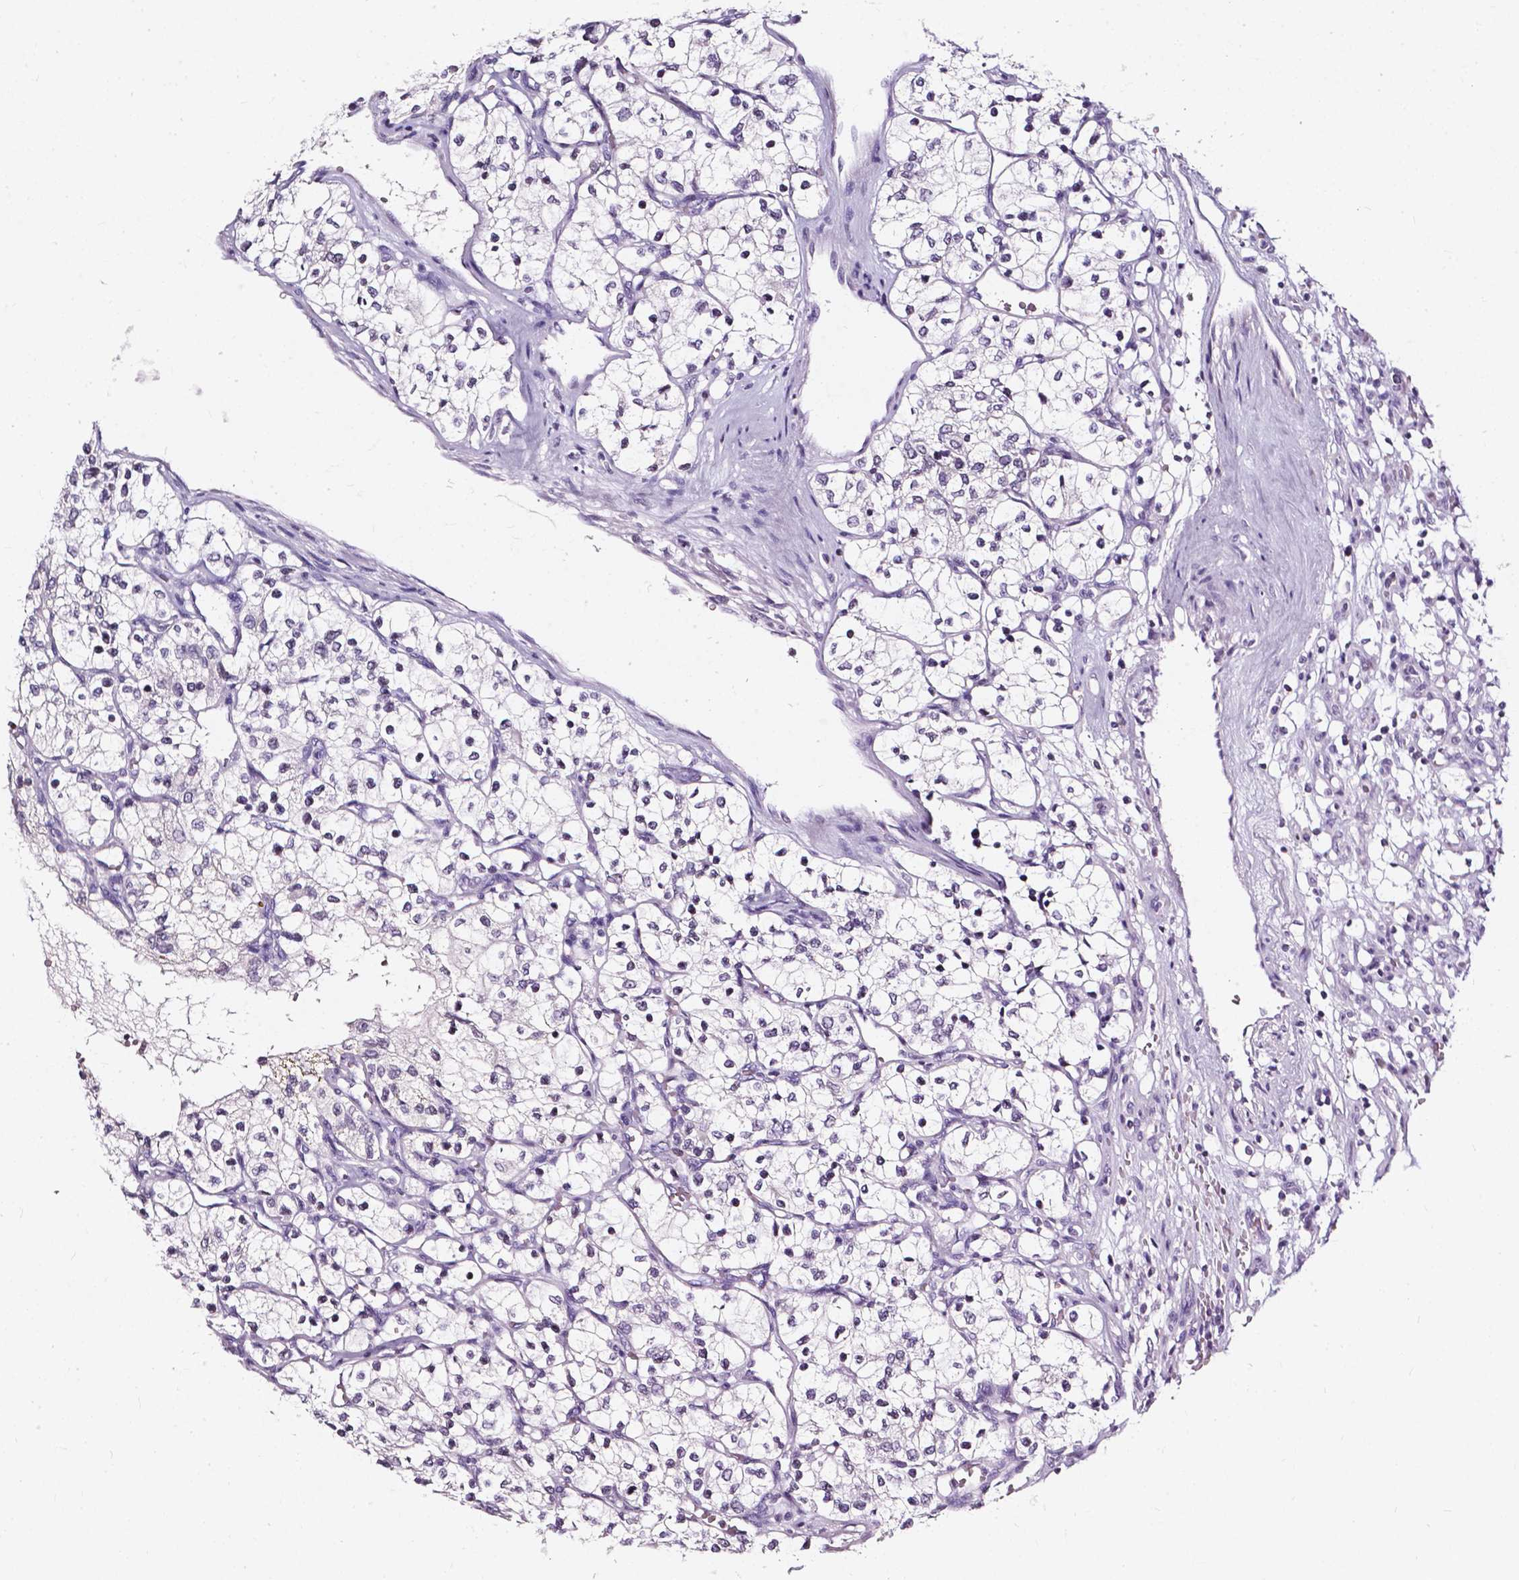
{"staining": {"intensity": "negative", "quantity": "none", "location": "none"}, "tissue": "renal cancer", "cell_type": "Tumor cells", "image_type": "cancer", "snomed": [{"axis": "morphology", "description": "Adenocarcinoma, NOS"}, {"axis": "topography", "description": "Kidney"}], "caption": "This is an IHC image of renal cancer (adenocarcinoma). There is no positivity in tumor cells.", "gene": "AKR1B10", "patient": {"sex": "female", "age": 69}}